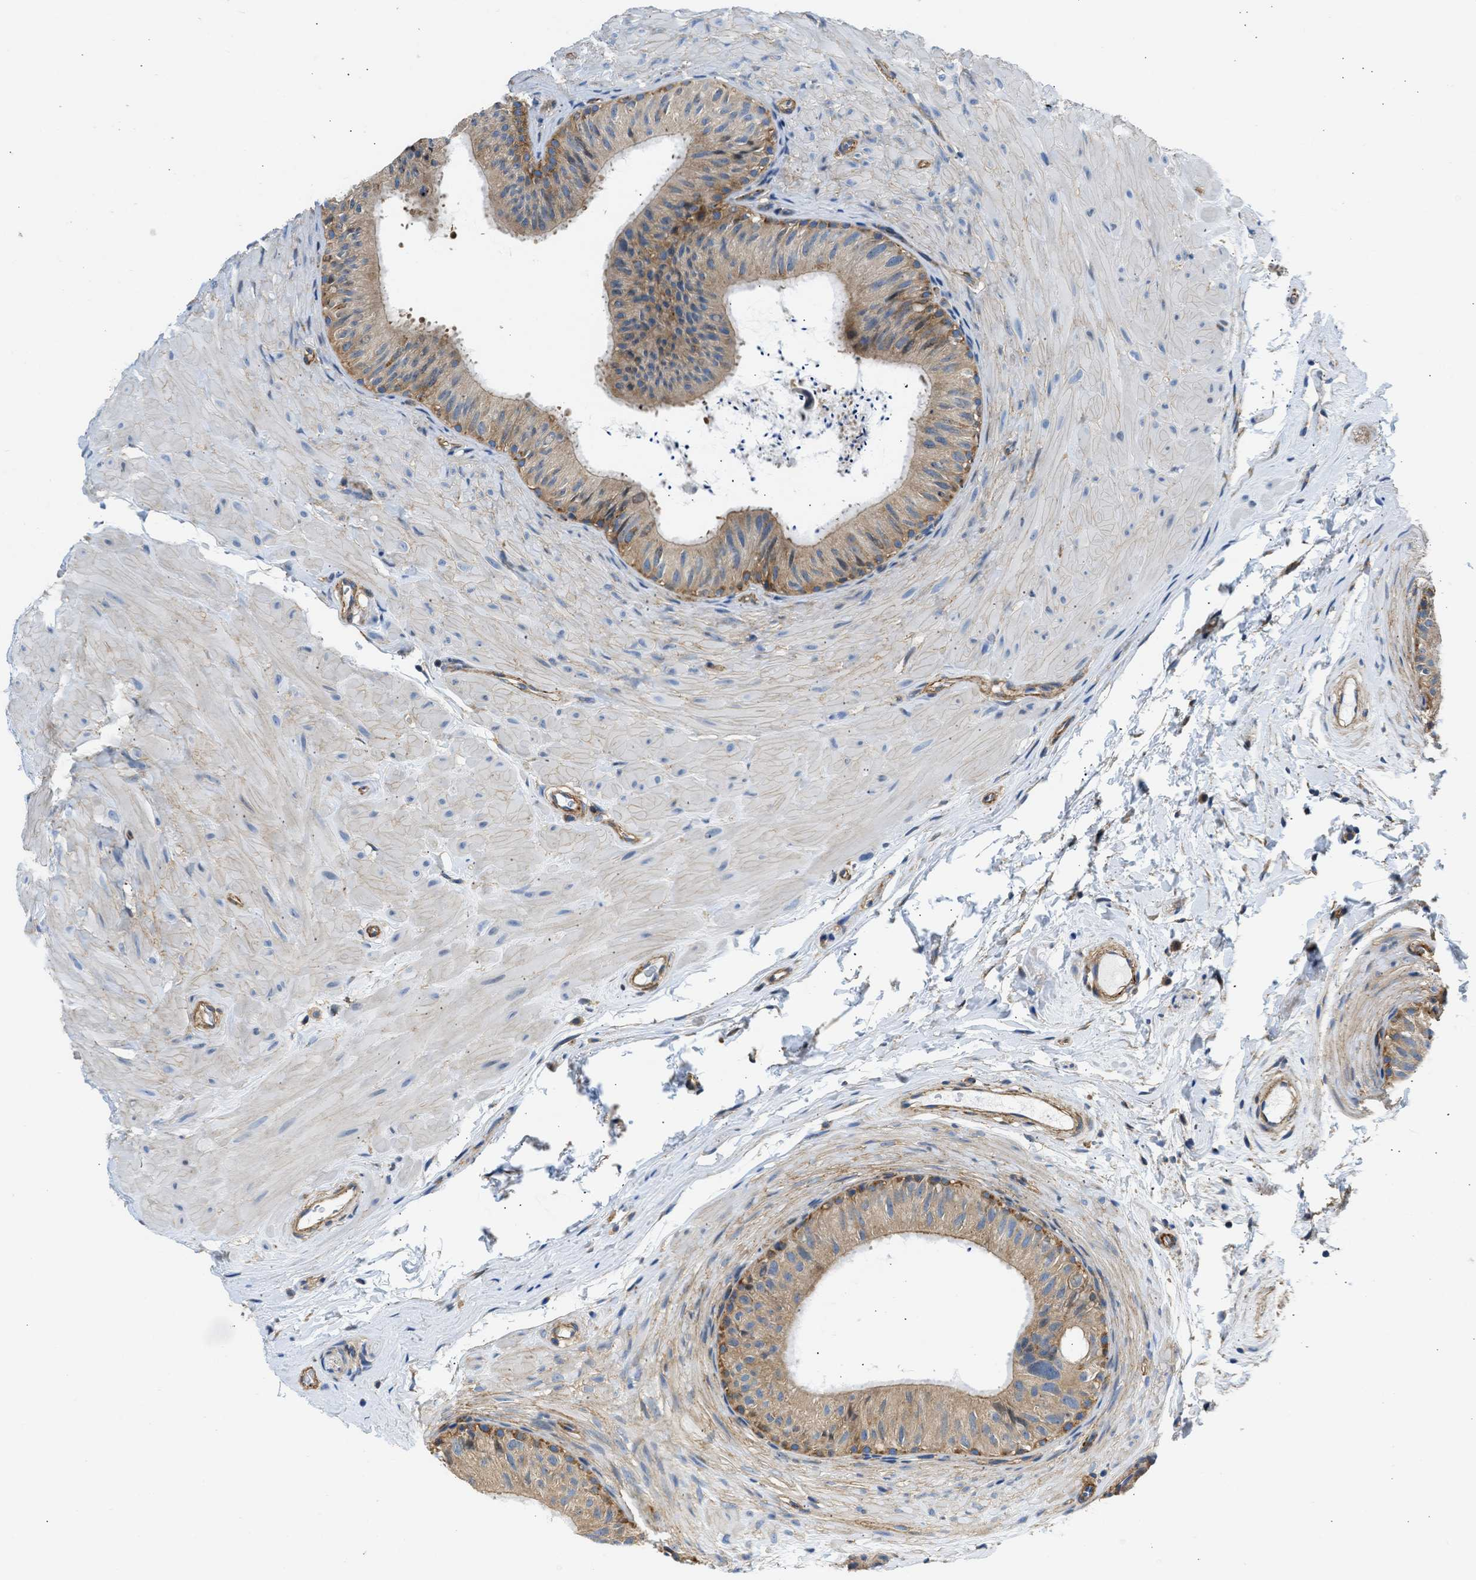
{"staining": {"intensity": "moderate", "quantity": ">75%", "location": "cytoplasmic/membranous"}, "tissue": "epididymis", "cell_type": "Glandular cells", "image_type": "normal", "snomed": [{"axis": "morphology", "description": "Normal tissue, NOS"}, {"axis": "topography", "description": "Epididymis"}], "caption": "High-power microscopy captured an immunohistochemistry (IHC) histopathology image of benign epididymis, revealing moderate cytoplasmic/membranous positivity in approximately >75% of glandular cells.", "gene": "SEPTIN2", "patient": {"sex": "male", "age": 34}}